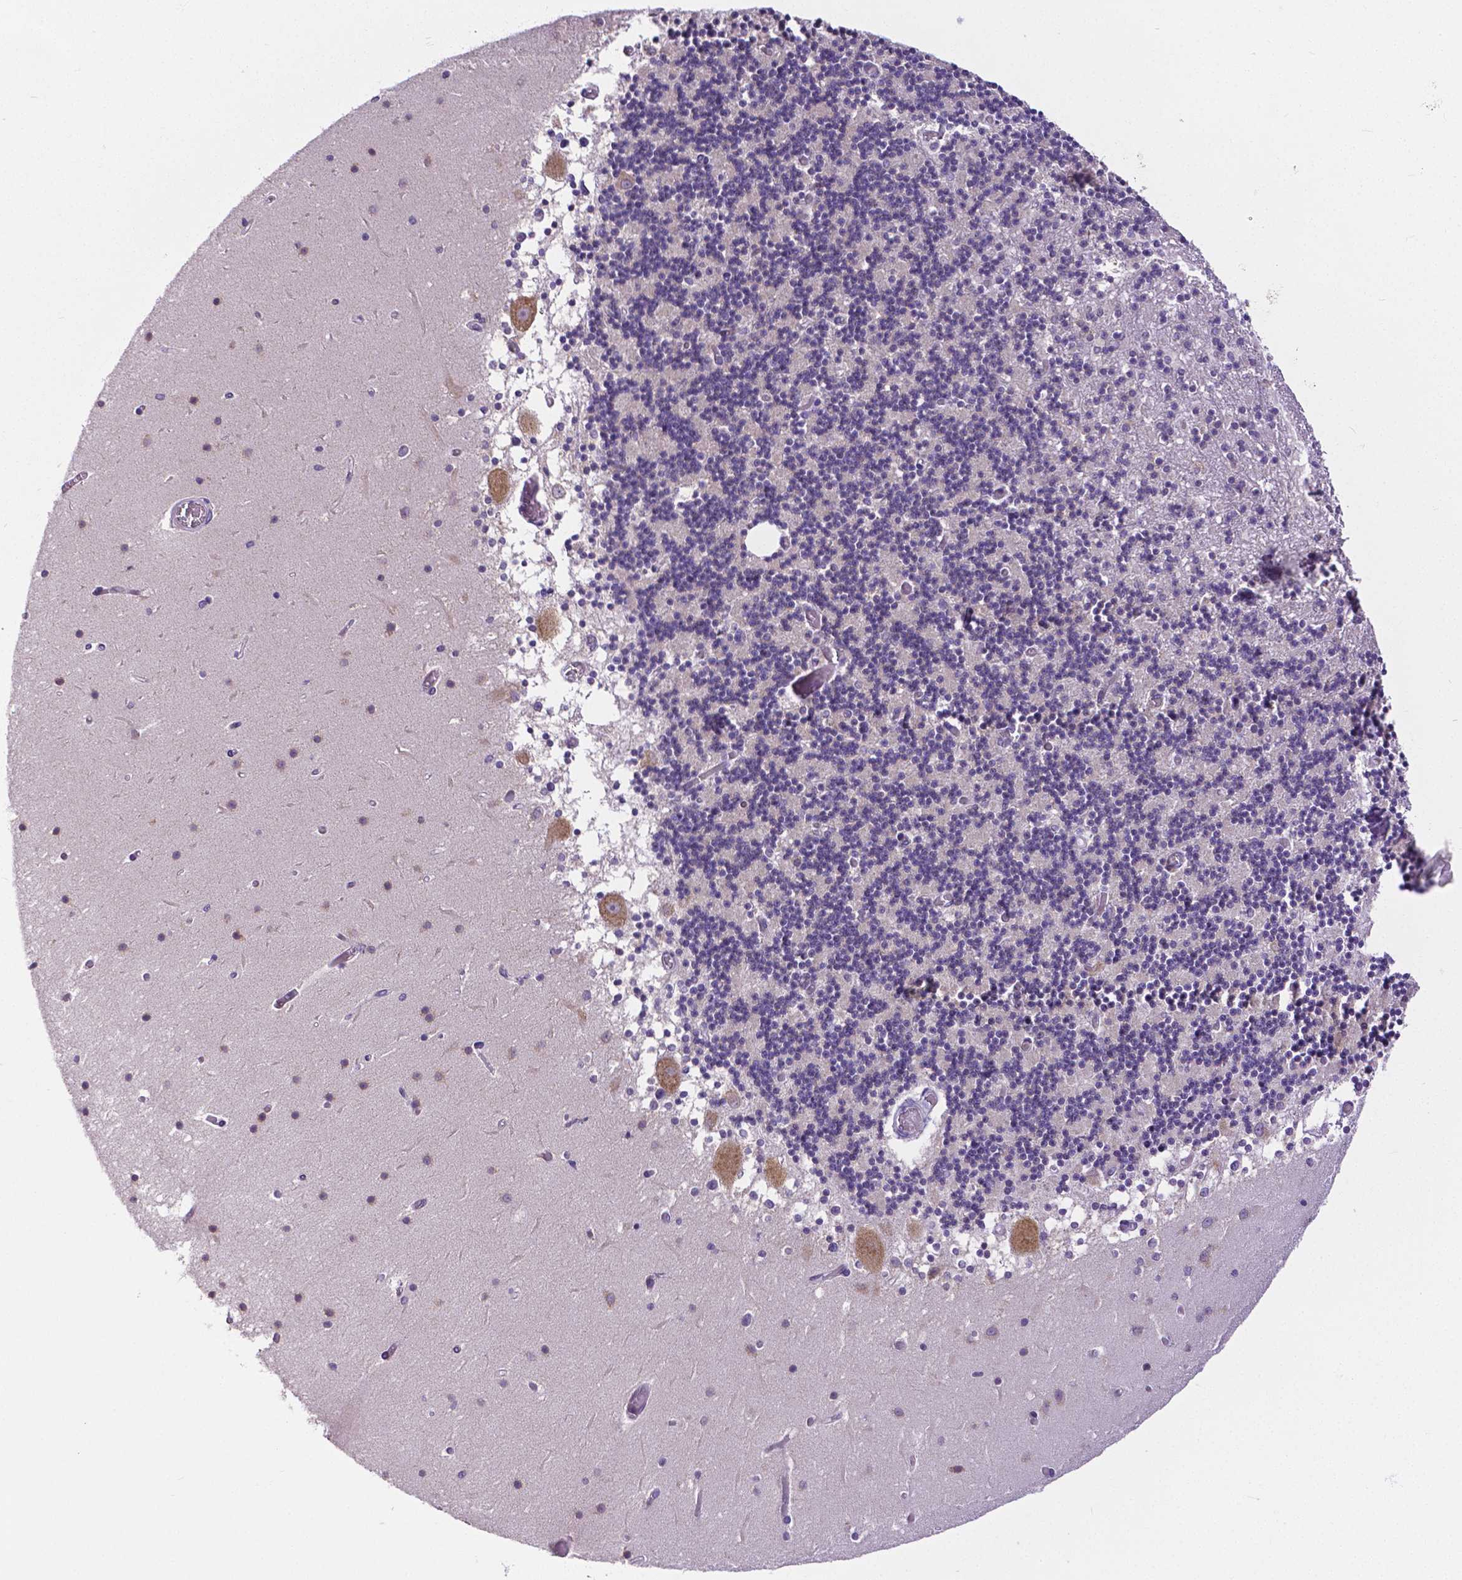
{"staining": {"intensity": "negative", "quantity": "none", "location": "none"}, "tissue": "cerebellum", "cell_type": "Cells in granular layer", "image_type": "normal", "snomed": [{"axis": "morphology", "description": "Normal tissue, NOS"}, {"axis": "topography", "description": "Cerebellum"}], "caption": "High magnification brightfield microscopy of unremarkable cerebellum stained with DAB (3,3'-diaminobenzidine) (brown) and counterstained with hematoxylin (blue): cells in granular layer show no significant positivity. (Immunohistochemistry (ihc), brightfield microscopy, high magnification).", "gene": "DICER1", "patient": {"sex": "female", "age": 28}}